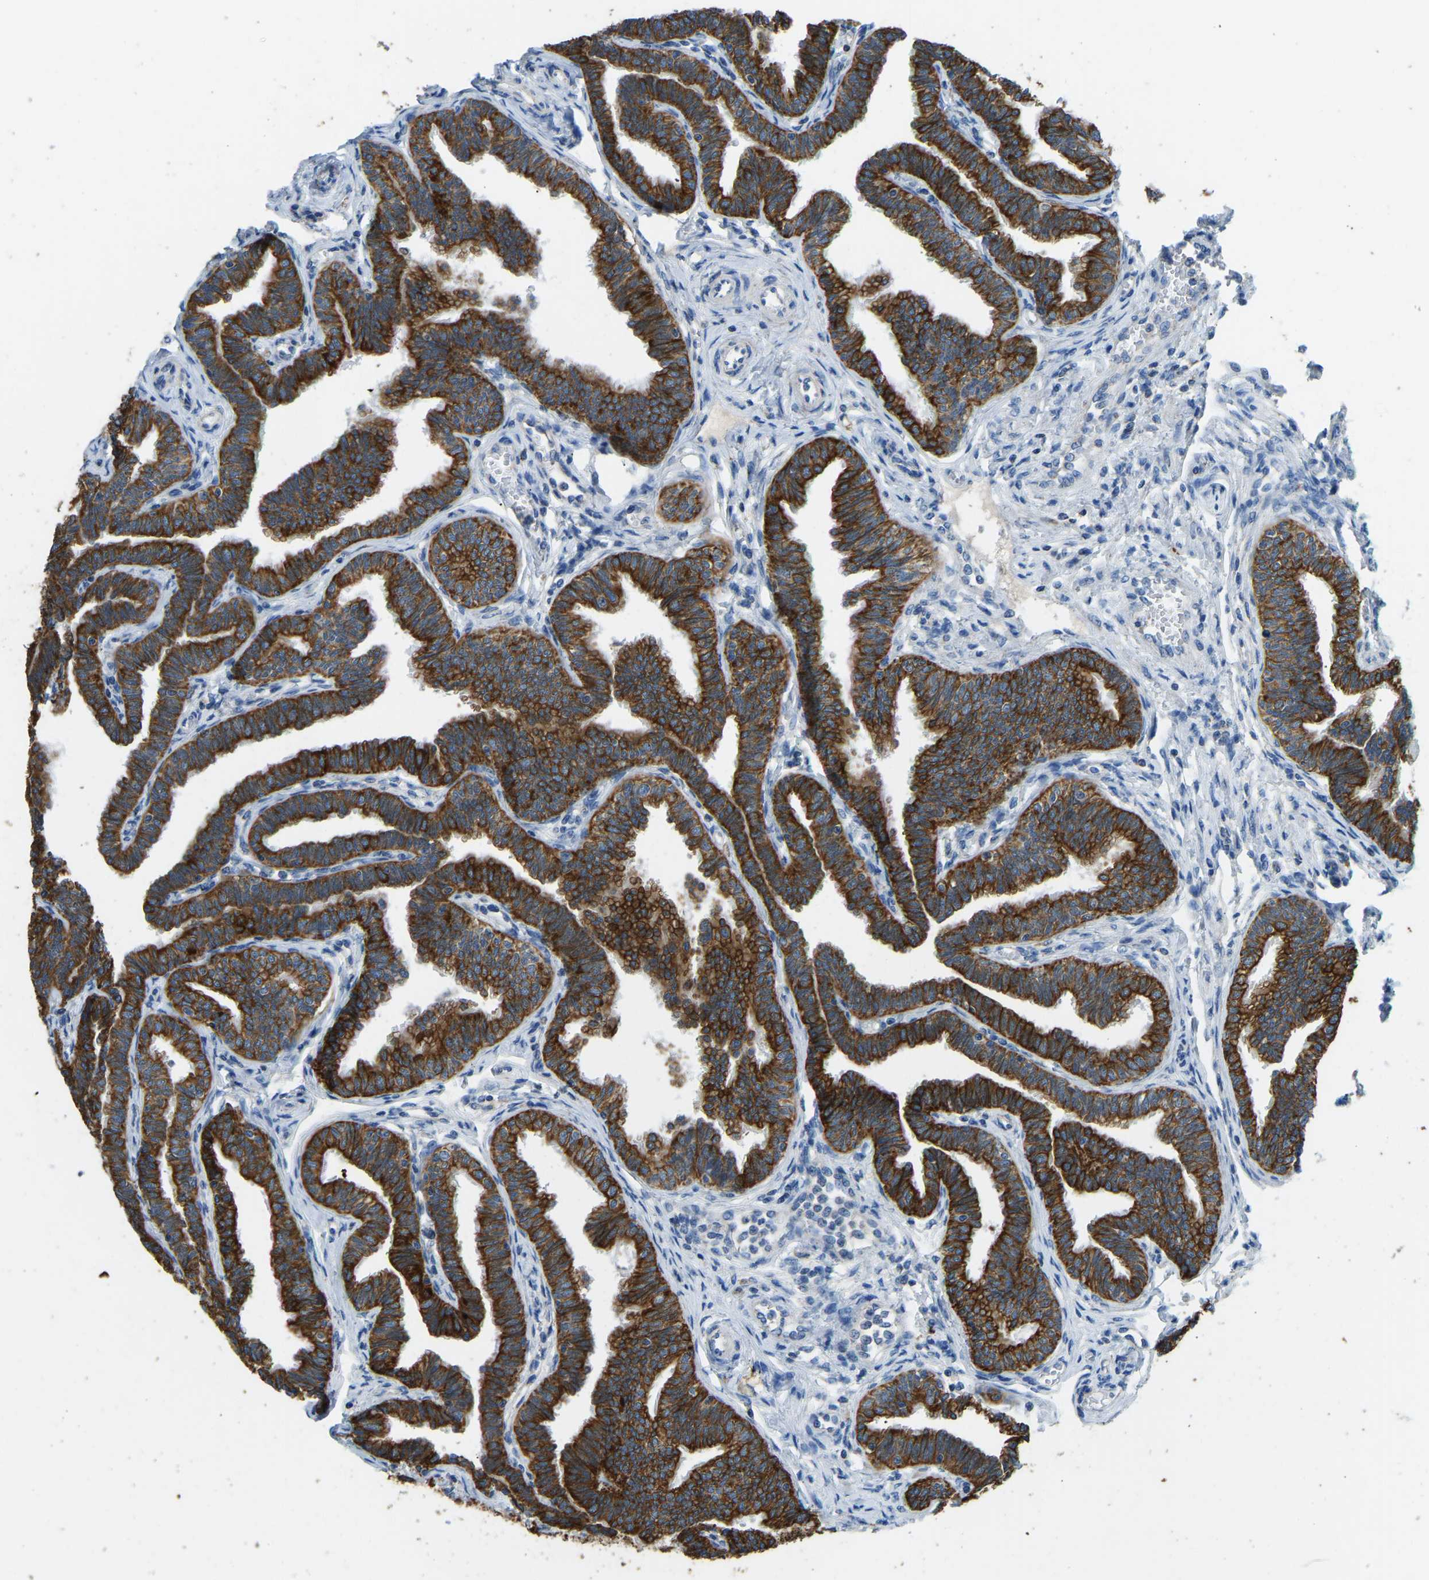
{"staining": {"intensity": "strong", "quantity": ">75%", "location": "cytoplasmic/membranous"}, "tissue": "fallopian tube", "cell_type": "Glandular cells", "image_type": "normal", "snomed": [{"axis": "morphology", "description": "Normal tissue, NOS"}, {"axis": "topography", "description": "Fallopian tube"}, {"axis": "topography", "description": "Ovary"}], "caption": "IHC micrograph of normal fallopian tube: fallopian tube stained using immunohistochemistry displays high levels of strong protein expression localized specifically in the cytoplasmic/membranous of glandular cells, appearing as a cytoplasmic/membranous brown color.", "gene": "ZNF200", "patient": {"sex": "female", "age": 23}}